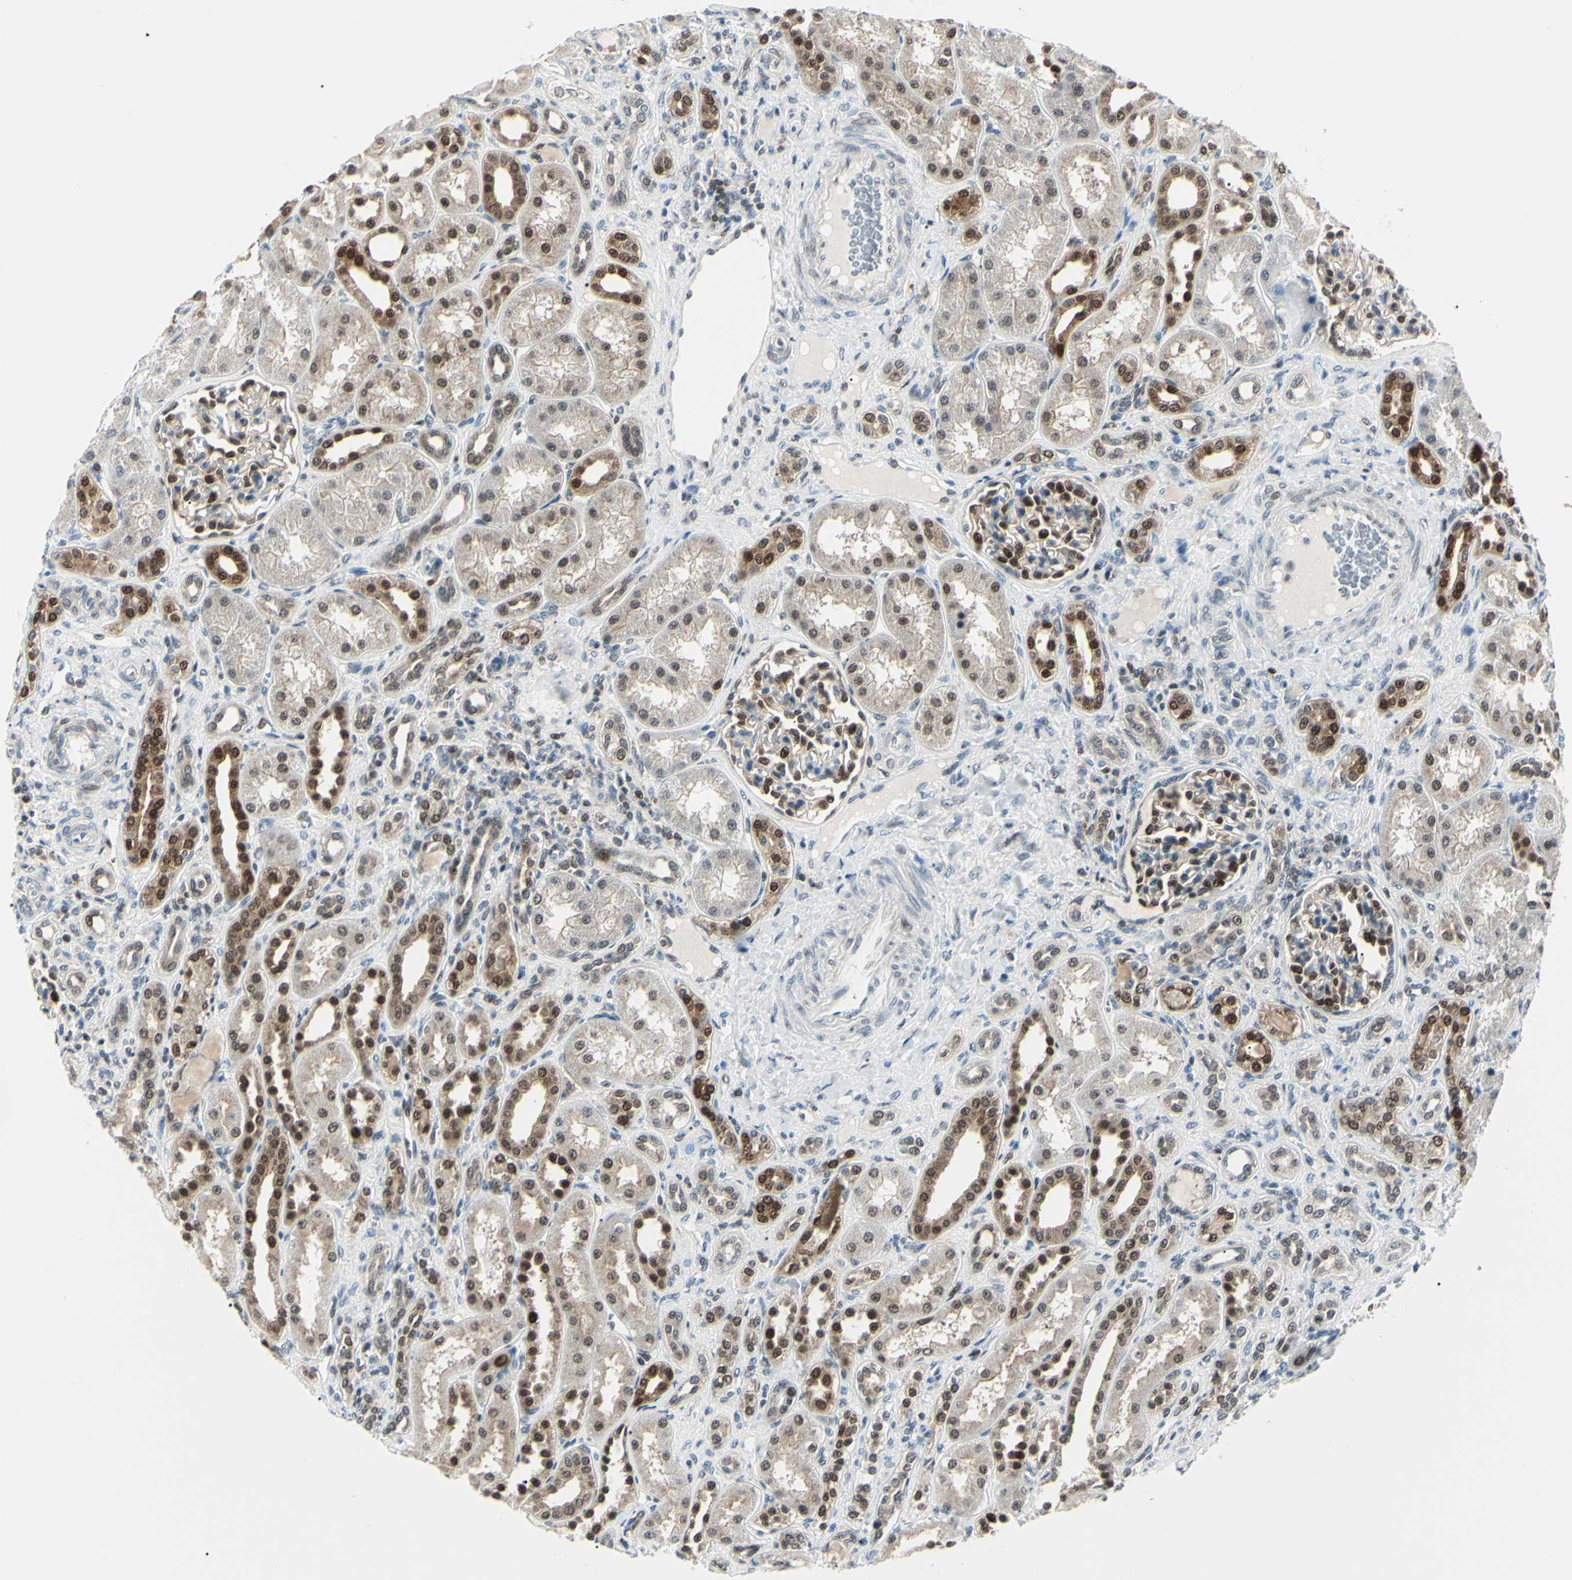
{"staining": {"intensity": "strong", "quantity": "25%-75%", "location": "cytoplasmic/membranous,nuclear"}, "tissue": "kidney", "cell_type": "Cells in glomeruli", "image_type": "normal", "snomed": [{"axis": "morphology", "description": "Normal tissue, NOS"}, {"axis": "topography", "description": "Kidney"}], "caption": "IHC micrograph of unremarkable human kidney stained for a protein (brown), which shows high levels of strong cytoplasmic/membranous,nuclear expression in approximately 25%-75% of cells in glomeruli.", "gene": "PGK1", "patient": {"sex": "male", "age": 7}}